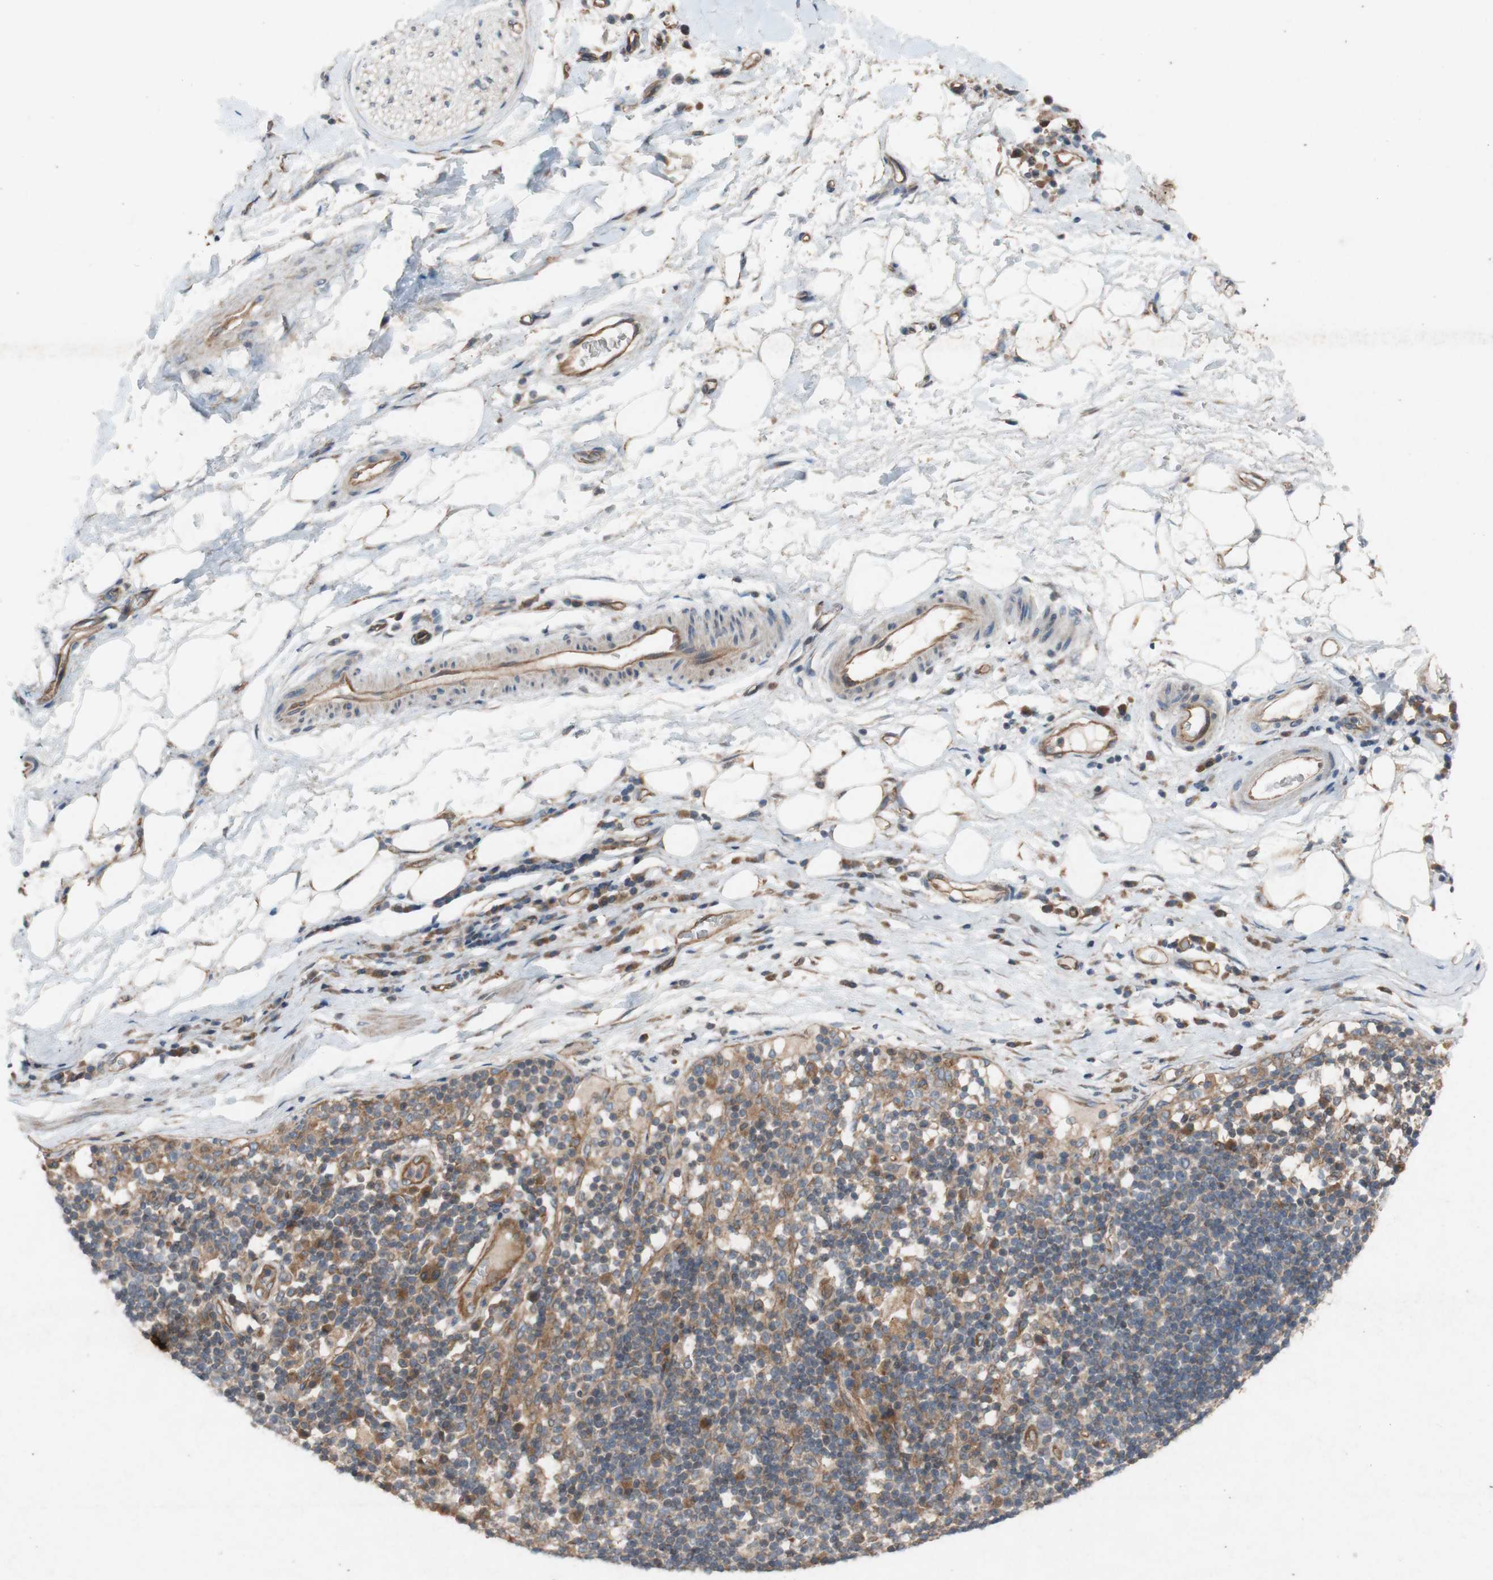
{"staining": {"intensity": "moderate", "quantity": "25%-75%", "location": "cytoplasmic/membranous"}, "tissue": "adipose tissue", "cell_type": "Adipocytes", "image_type": "normal", "snomed": [{"axis": "morphology", "description": "Normal tissue, NOS"}, {"axis": "morphology", "description": "Adenocarcinoma, NOS"}, {"axis": "topography", "description": "Esophagus"}], "caption": "Immunohistochemistry (IHC) of benign adipose tissue displays medium levels of moderate cytoplasmic/membranous expression in approximately 25%-75% of adipocytes. The staining is performed using DAB brown chromogen to label protein expression. The nuclei are counter-stained blue using hematoxylin.", "gene": "TST", "patient": {"sex": "male", "age": 62}}